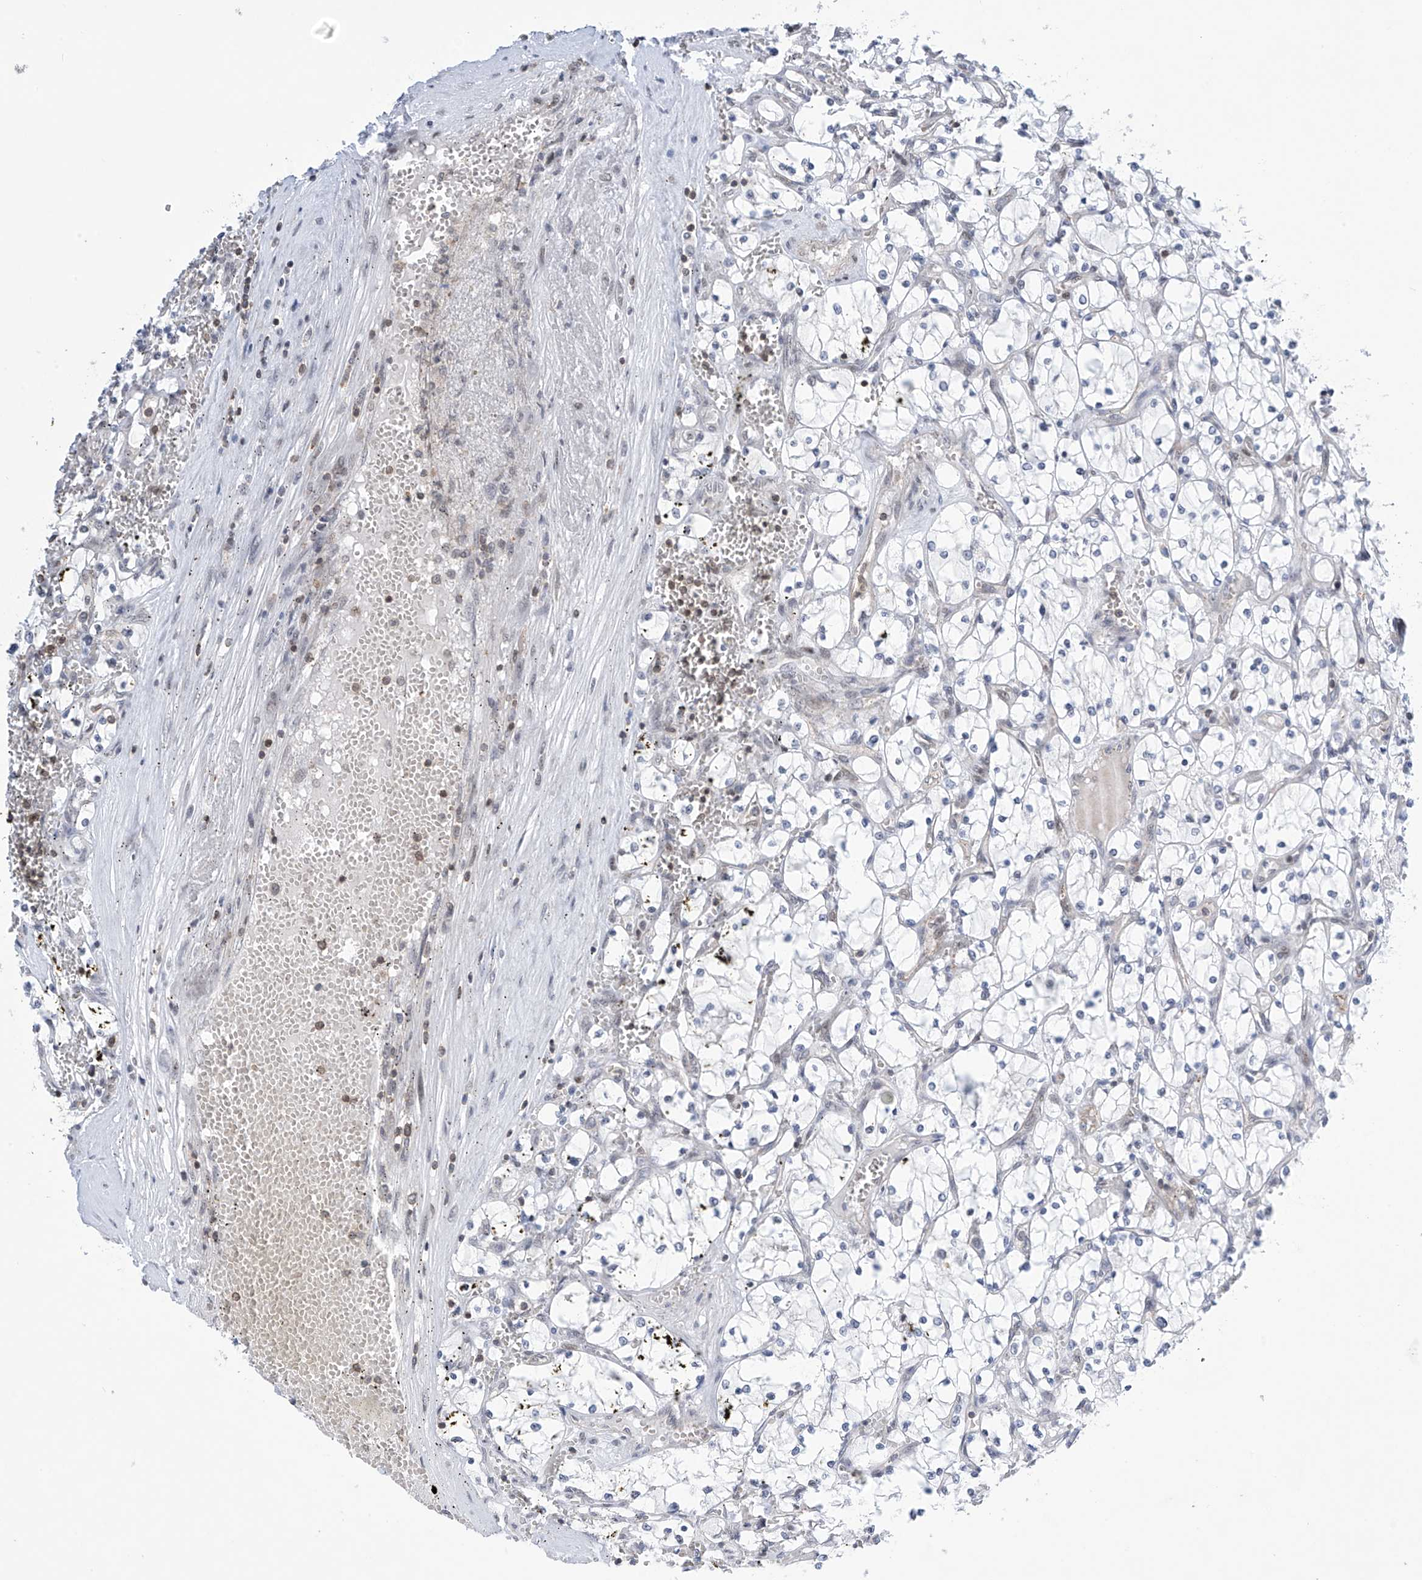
{"staining": {"intensity": "negative", "quantity": "none", "location": "none"}, "tissue": "renal cancer", "cell_type": "Tumor cells", "image_type": "cancer", "snomed": [{"axis": "morphology", "description": "Adenocarcinoma, NOS"}, {"axis": "topography", "description": "Kidney"}], "caption": "Histopathology image shows no protein positivity in tumor cells of renal cancer (adenocarcinoma) tissue. (Immunohistochemistry, brightfield microscopy, high magnification).", "gene": "MSL3", "patient": {"sex": "female", "age": 69}}